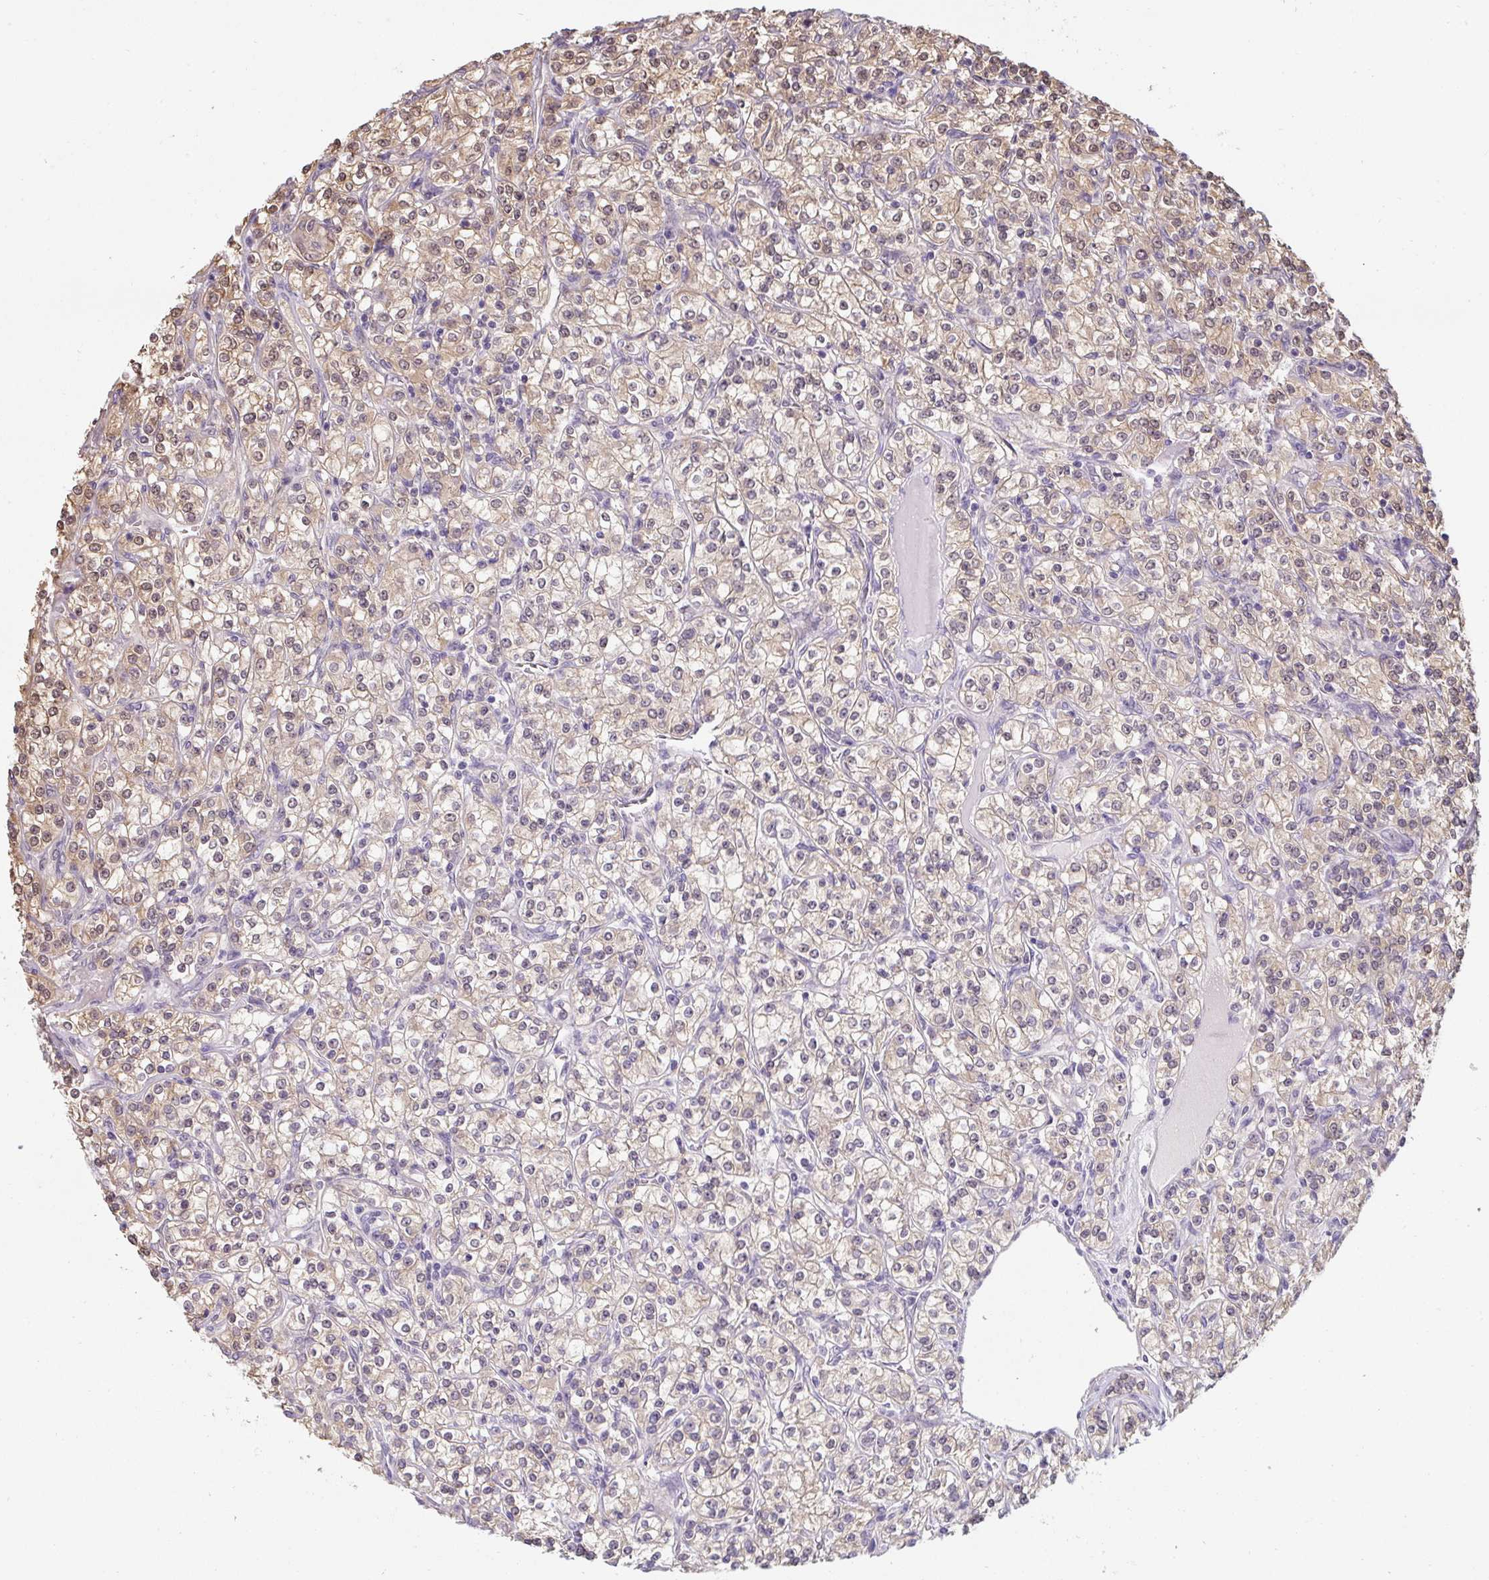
{"staining": {"intensity": "weak", "quantity": "25%-75%", "location": "cytoplasmic/membranous,nuclear"}, "tissue": "renal cancer", "cell_type": "Tumor cells", "image_type": "cancer", "snomed": [{"axis": "morphology", "description": "Adenocarcinoma, NOS"}, {"axis": "topography", "description": "Kidney"}], "caption": "Immunohistochemistry histopathology image of renal adenocarcinoma stained for a protein (brown), which displays low levels of weak cytoplasmic/membranous and nuclear positivity in approximately 25%-75% of tumor cells.", "gene": "ST13", "patient": {"sex": "male", "age": 77}}